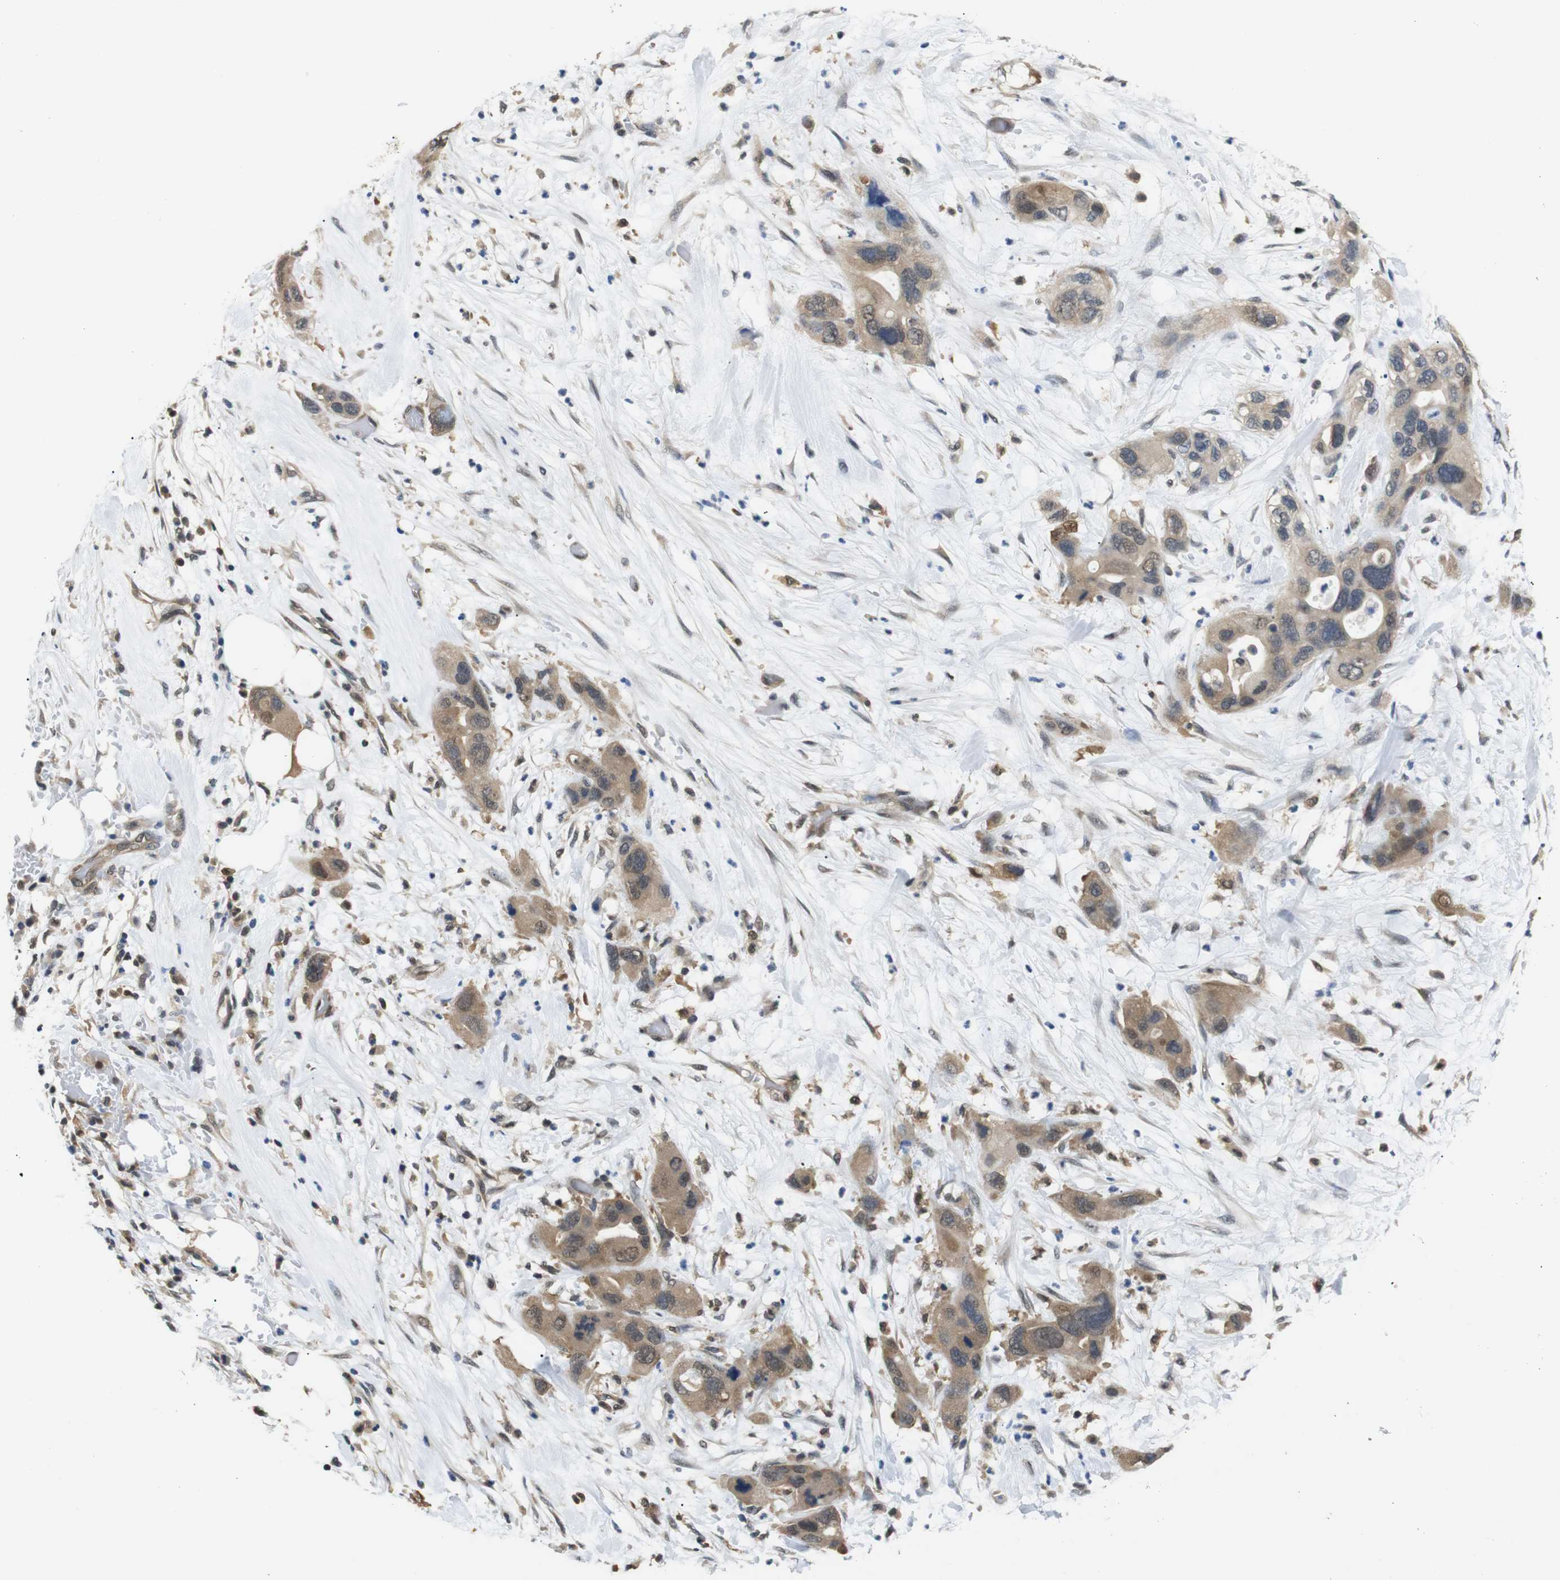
{"staining": {"intensity": "moderate", "quantity": ">75%", "location": "cytoplasmic/membranous"}, "tissue": "pancreatic cancer", "cell_type": "Tumor cells", "image_type": "cancer", "snomed": [{"axis": "morphology", "description": "Adenocarcinoma, NOS"}, {"axis": "topography", "description": "Pancreas"}], "caption": "Pancreatic cancer tissue exhibits moderate cytoplasmic/membranous expression in about >75% of tumor cells The staining is performed using DAB (3,3'-diaminobenzidine) brown chromogen to label protein expression. The nuclei are counter-stained blue using hematoxylin.", "gene": "UBXN1", "patient": {"sex": "female", "age": 71}}